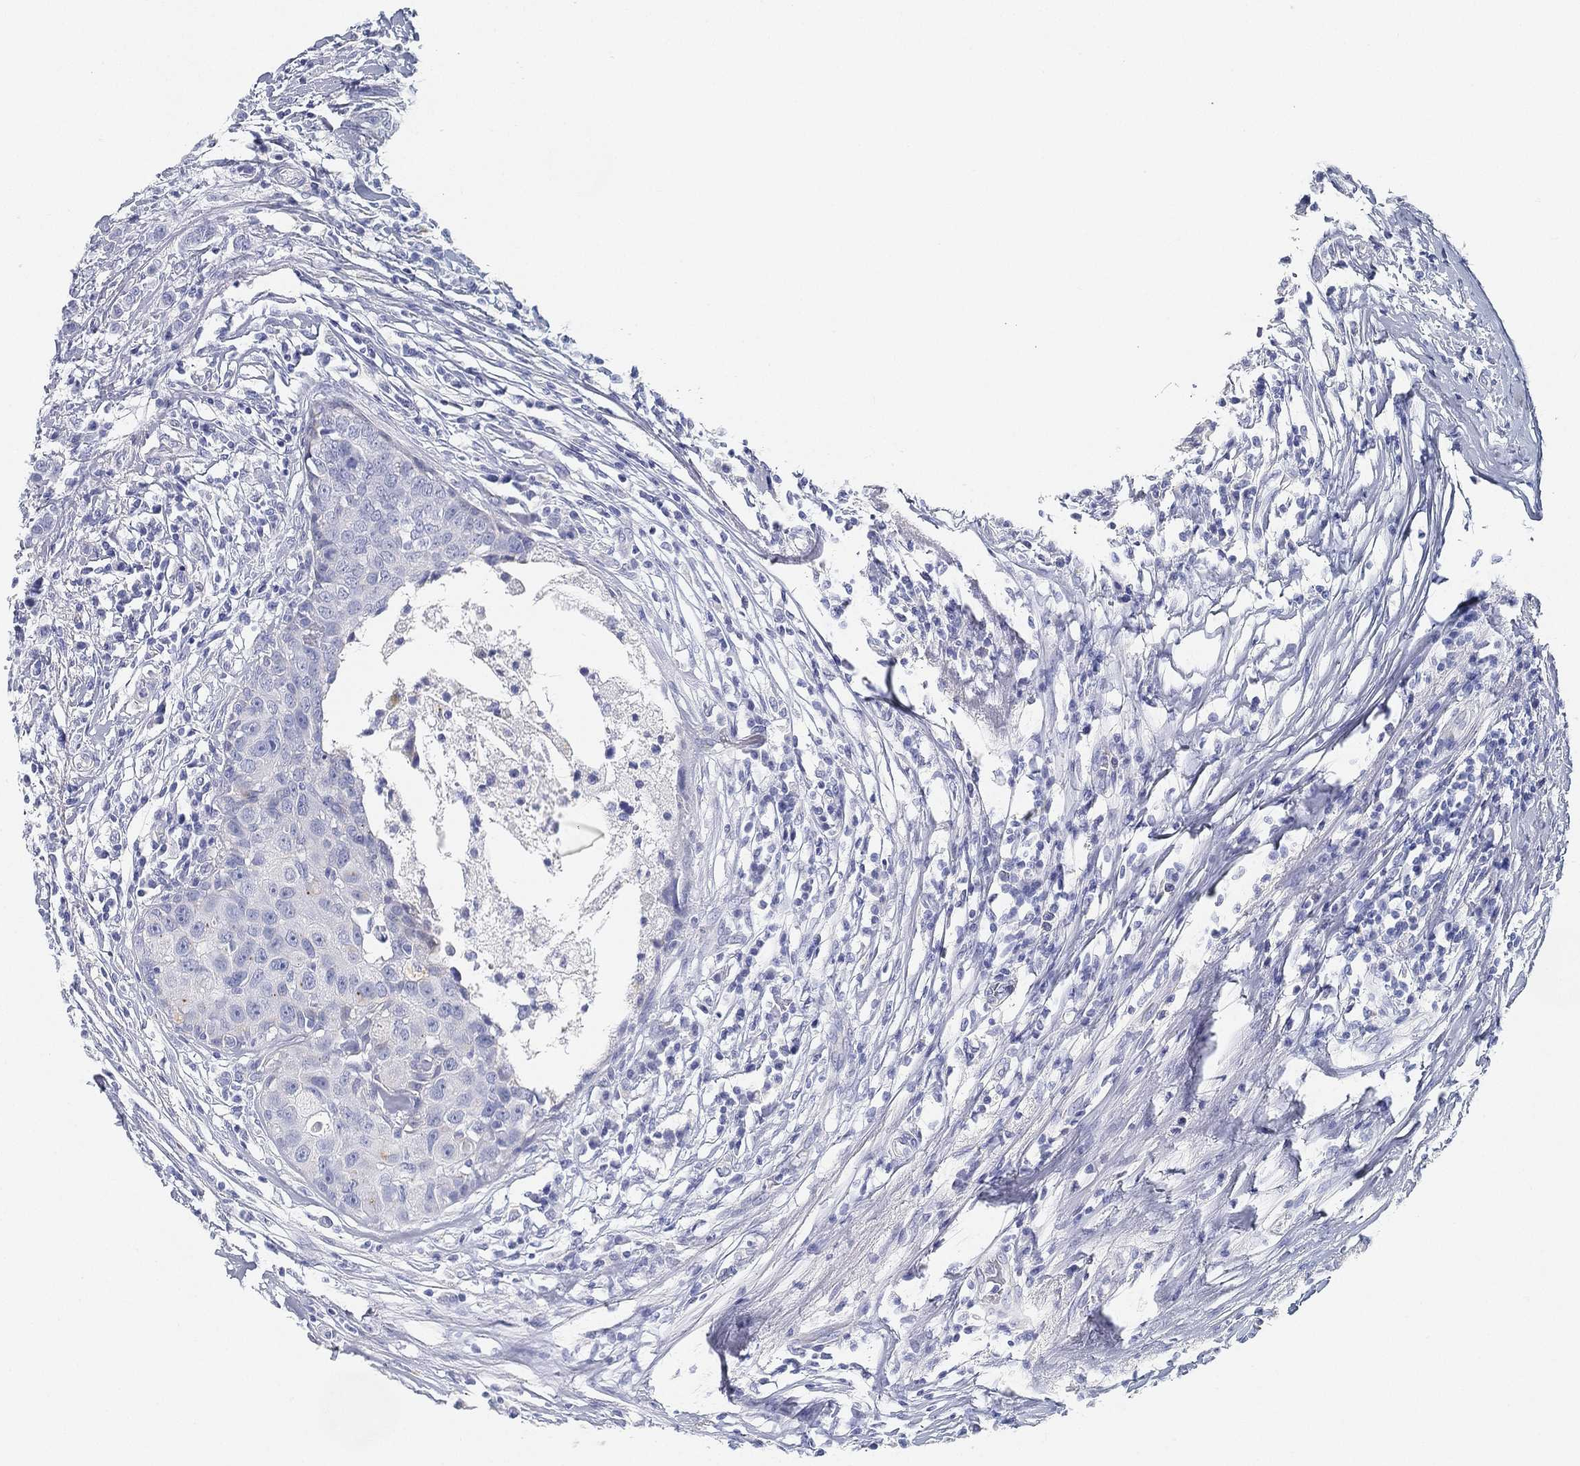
{"staining": {"intensity": "negative", "quantity": "none", "location": "none"}, "tissue": "breast cancer", "cell_type": "Tumor cells", "image_type": "cancer", "snomed": [{"axis": "morphology", "description": "Duct carcinoma"}, {"axis": "topography", "description": "Breast"}], "caption": "Human breast cancer stained for a protein using immunohistochemistry exhibits no positivity in tumor cells.", "gene": "GPR61", "patient": {"sex": "female", "age": 27}}